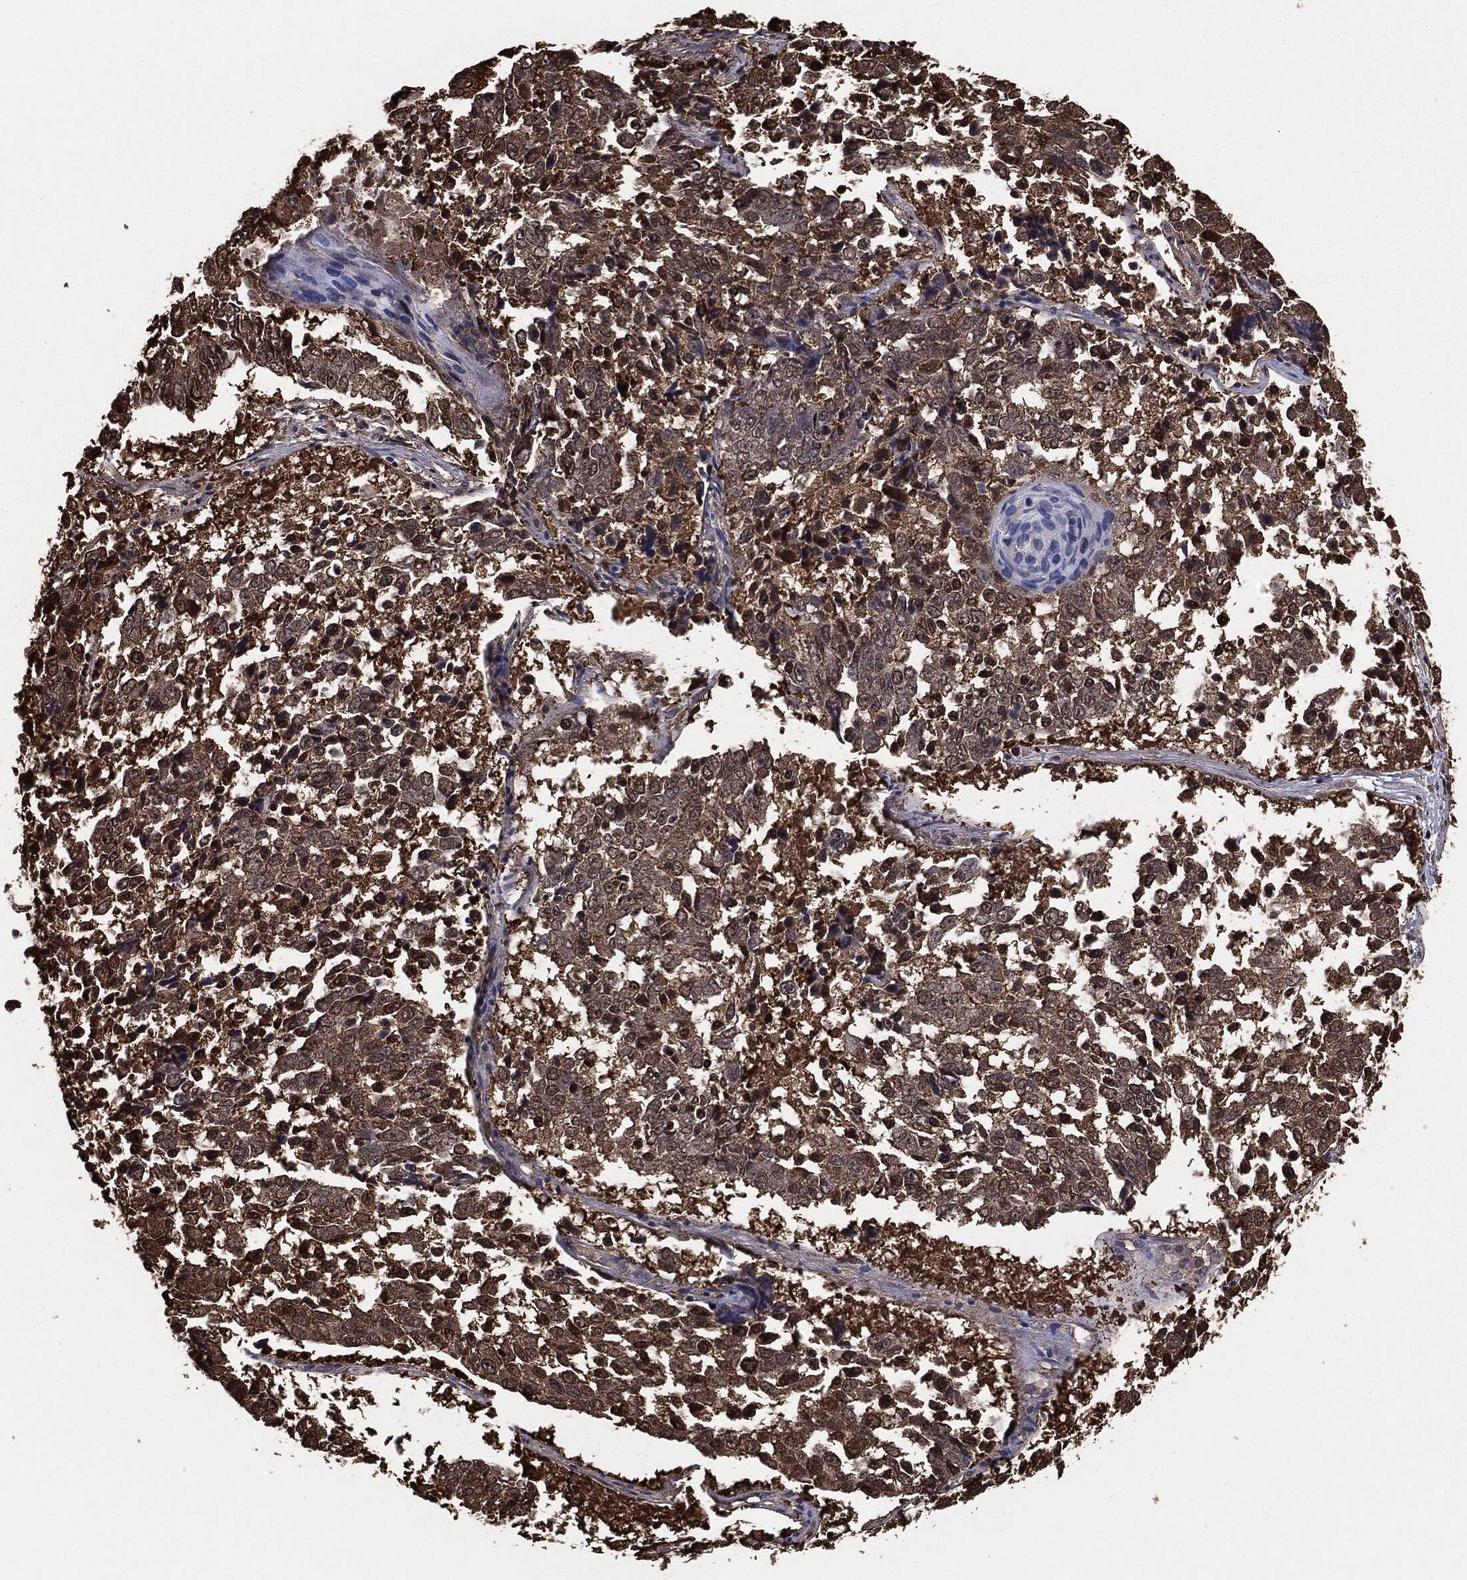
{"staining": {"intensity": "moderate", "quantity": ">75%", "location": "cytoplasmic/membranous"}, "tissue": "lung cancer", "cell_type": "Tumor cells", "image_type": "cancer", "snomed": [{"axis": "morphology", "description": "Squamous cell carcinoma, NOS"}, {"axis": "topography", "description": "Lung"}], "caption": "Immunohistochemistry (IHC) image of neoplastic tissue: squamous cell carcinoma (lung) stained using immunohistochemistry displays medium levels of moderate protein expression localized specifically in the cytoplasmic/membranous of tumor cells, appearing as a cytoplasmic/membranous brown color.", "gene": "NME1", "patient": {"sex": "male", "age": 82}}